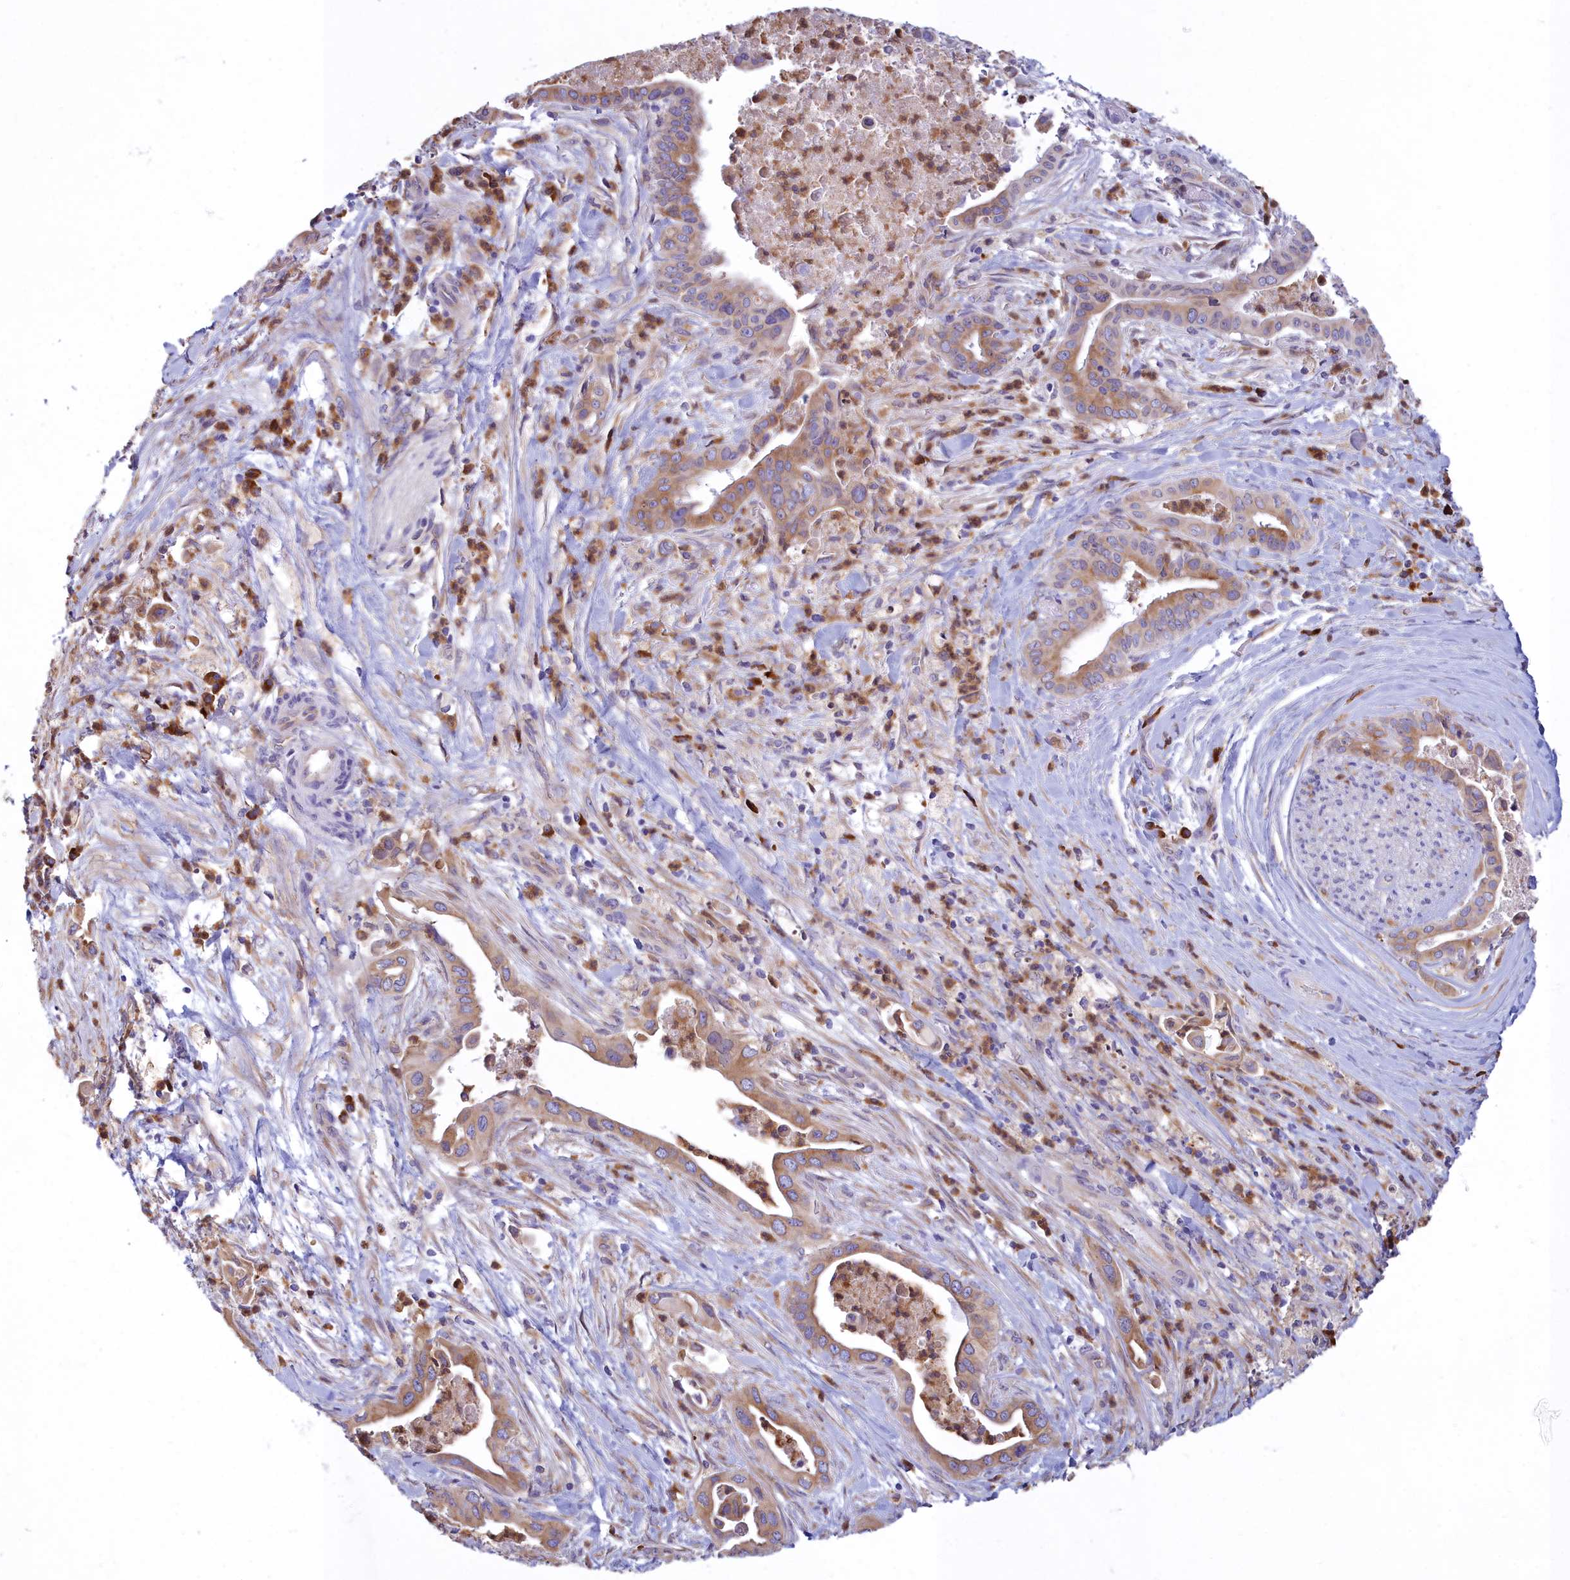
{"staining": {"intensity": "moderate", "quantity": ">75%", "location": "cytoplasmic/membranous"}, "tissue": "pancreatic cancer", "cell_type": "Tumor cells", "image_type": "cancer", "snomed": [{"axis": "morphology", "description": "Adenocarcinoma, NOS"}, {"axis": "topography", "description": "Pancreas"}], "caption": "Pancreatic adenocarcinoma was stained to show a protein in brown. There is medium levels of moderate cytoplasmic/membranous expression in about >75% of tumor cells.", "gene": "HM13", "patient": {"sex": "female", "age": 77}}